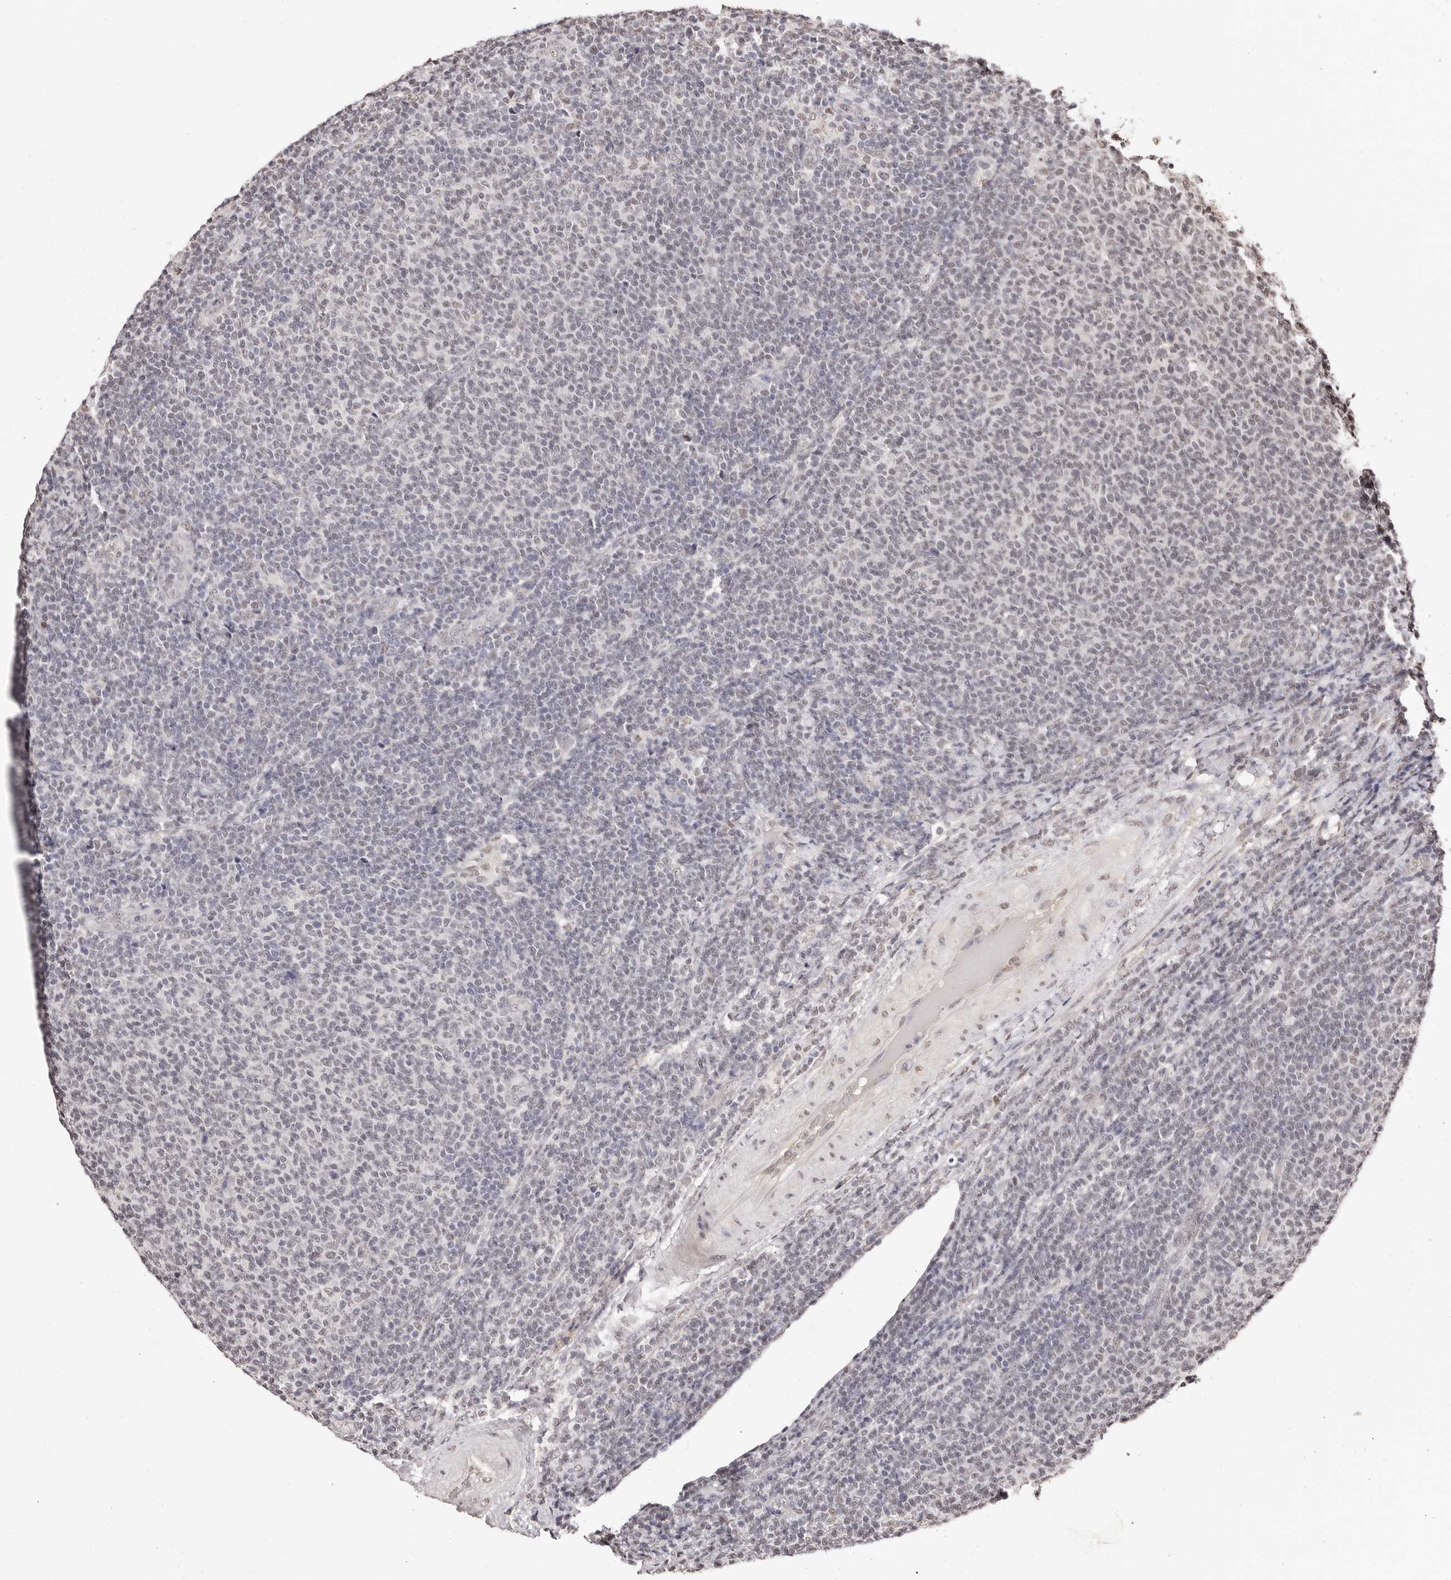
{"staining": {"intensity": "moderate", "quantity": "<25%", "location": "nuclear"}, "tissue": "lymphoma", "cell_type": "Tumor cells", "image_type": "cancer", "snomed": [{"axis": "morphology", "description": "Malignant lymphoma, non-Hodgkin's type, Low grade"}, {"axis": "topography", "description": "Lymph node"}], "caption": "Brown immunohistochemical staining in malignant lymphoma, non-Hodgkin's type (low-grade) exhibits moderate nuclear positivity in approximately <25% of tumor cells. (brown staining indicates protein expression, while blue staining denotes nuclei).", "gene": "BICRAL", "patient": {"sex": "male", "age": 66}}